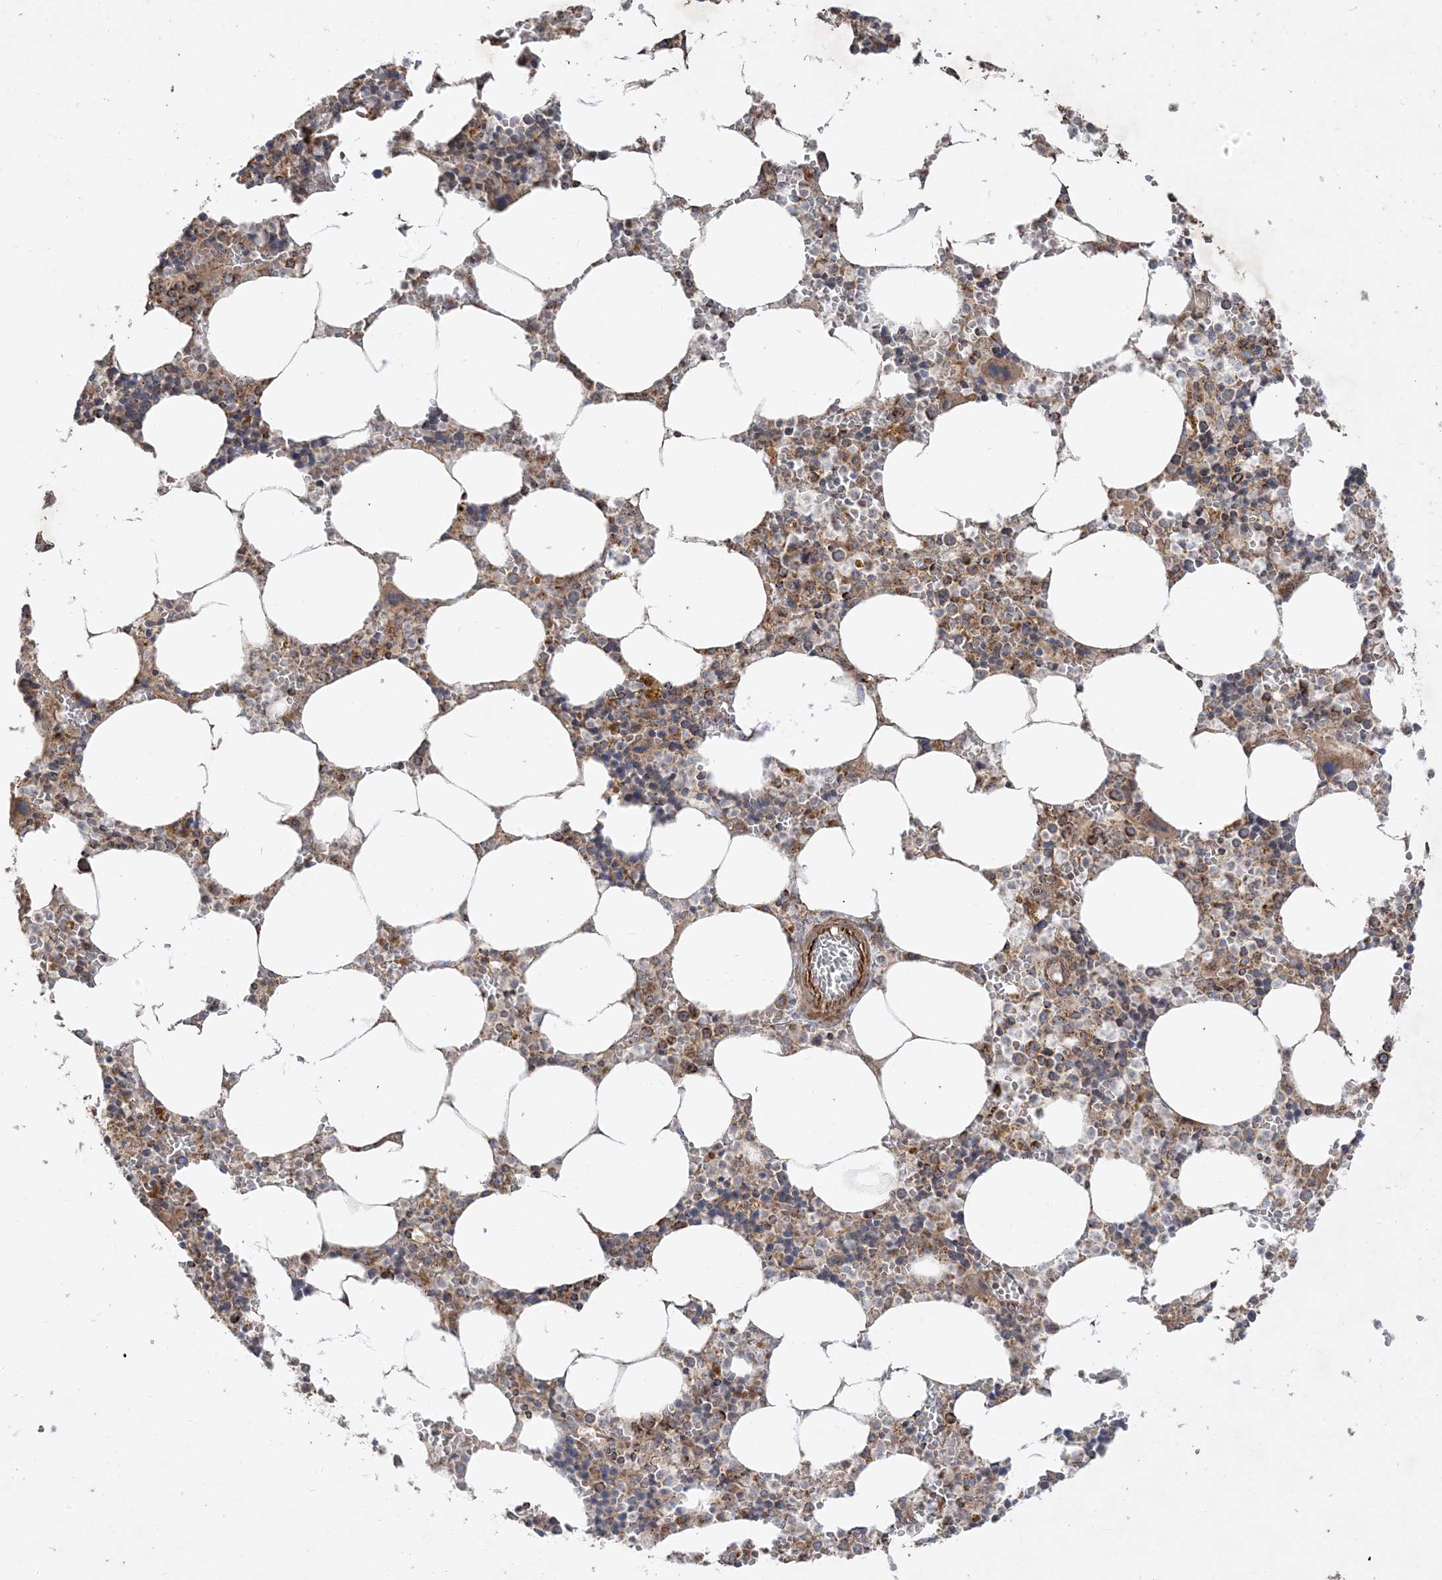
{"staining": {"intensity": "moderate", "quantity": "25%-75%", "location": "cytoplasmic/membranous"}, "tissue": "bone marrow", "cell_type": "Hematopoietic cells", "image_type": "normal", "snomed": [{"axis": "morphology", "description": "Normal tissue, NOS"}, {"axis": "topography", "description": "Bone marrow"}], "caption": "Immunohistochemistry staining of normal bone marrow, which exhibits medium levels of moderate cytoplasmic/membranous positivity in approximately 25%-75% of hematopoietic cells indicating moderate cytoplasmic/membranous protein expression. The staining was performed using DAB (3,3'-diaminobenzidine) (brown) for protein detection and nuclei were counterstained in hematoxylin (blue).", "gene": "AARS2", "patient": {"sex": "male", "age": 70}}